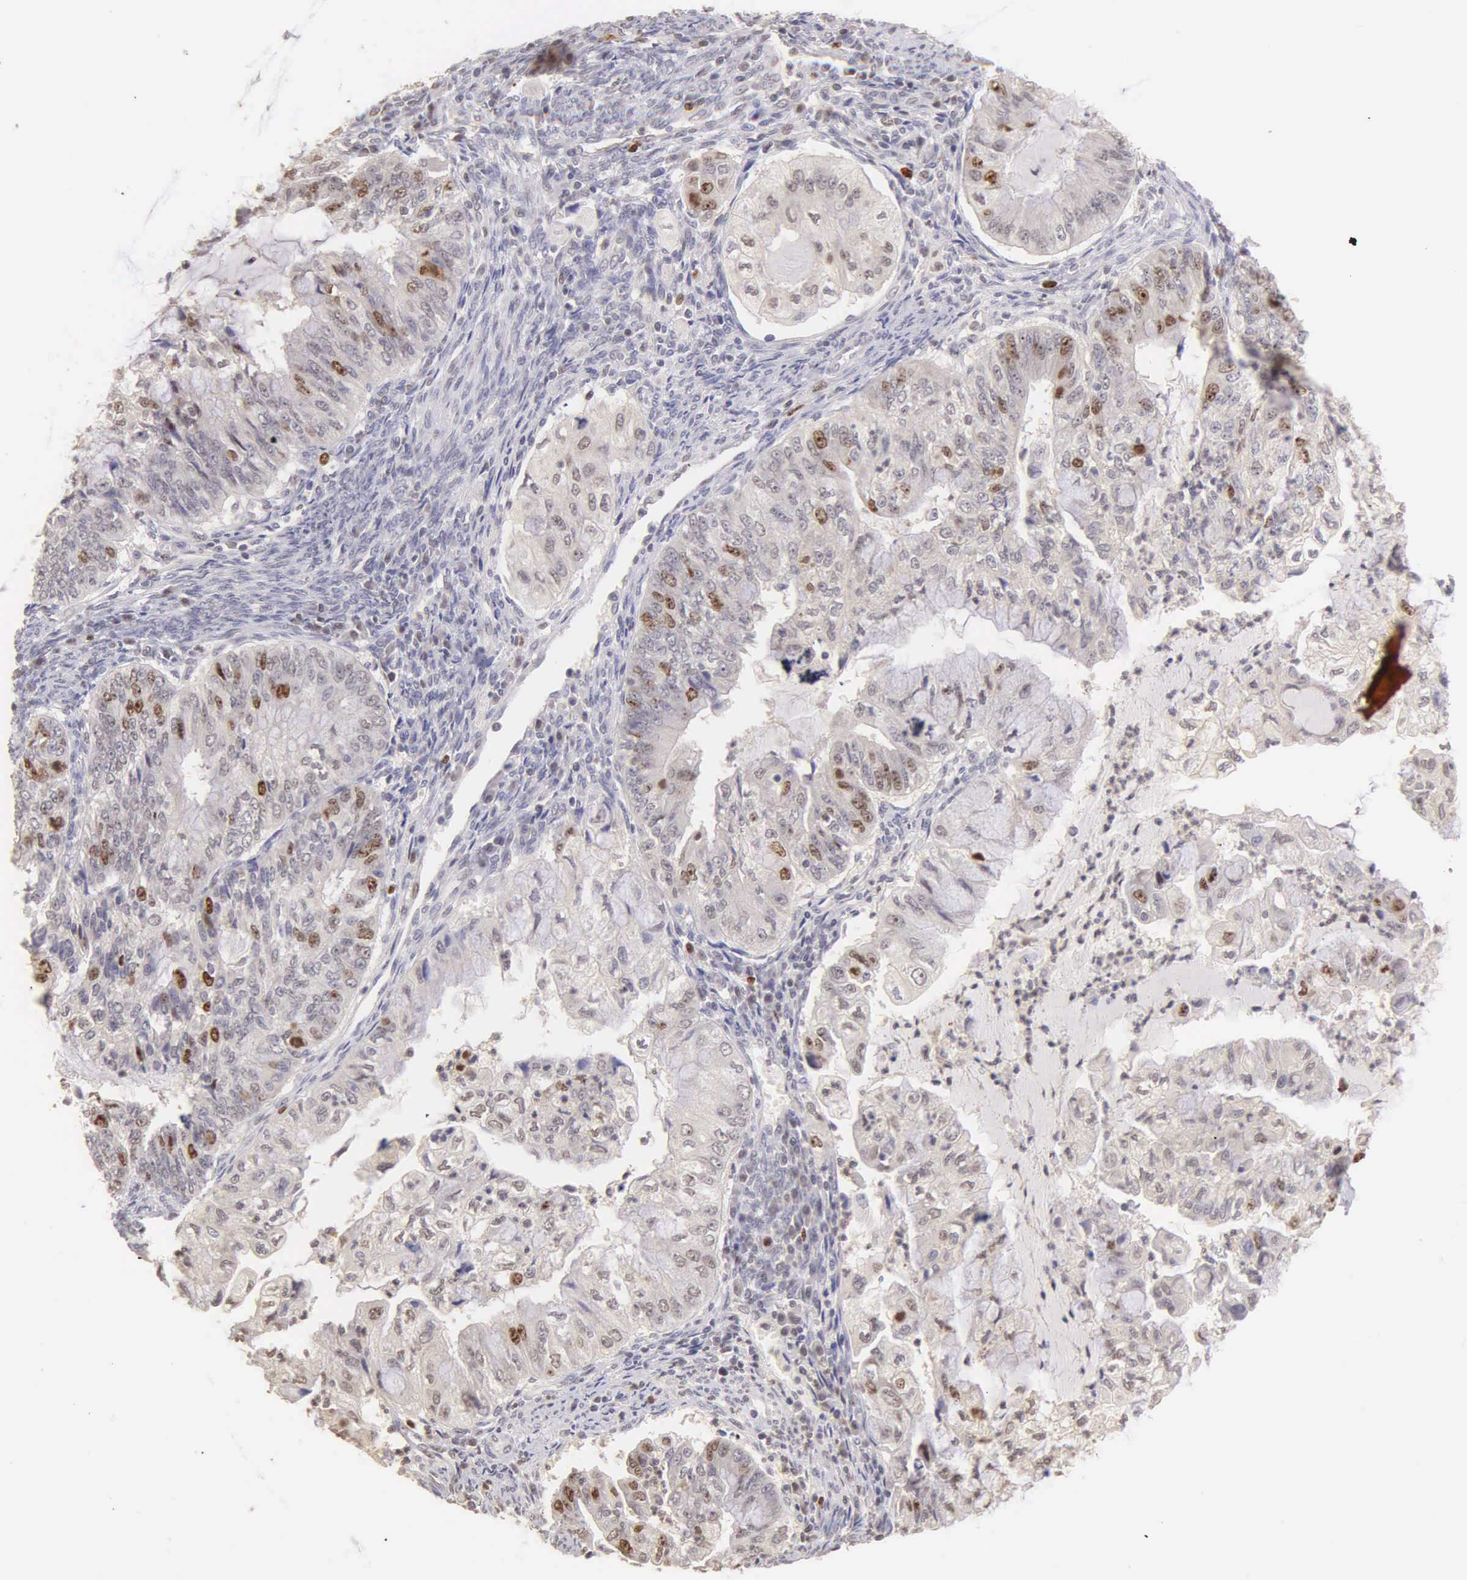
{"staining": {"intensity": "moderate", "quantity": "25%-75%", "location": "nuclear"}, "tissue": "endometrial cancer", "cell_type": "Tumor cells", "image_type": "cancer", "snomed": [{"axis": "morphology", "description": "Adenocarcinoma, NOS"}, {"axis": "topography", "description": "Endometrium"}], "caption": "Human endometrial adenocarcinoma stained with a protein marker exhibits moderate staining in tumor cells.", "gene": "MKI67", "patient": {"sex": "female", "age": 75}}